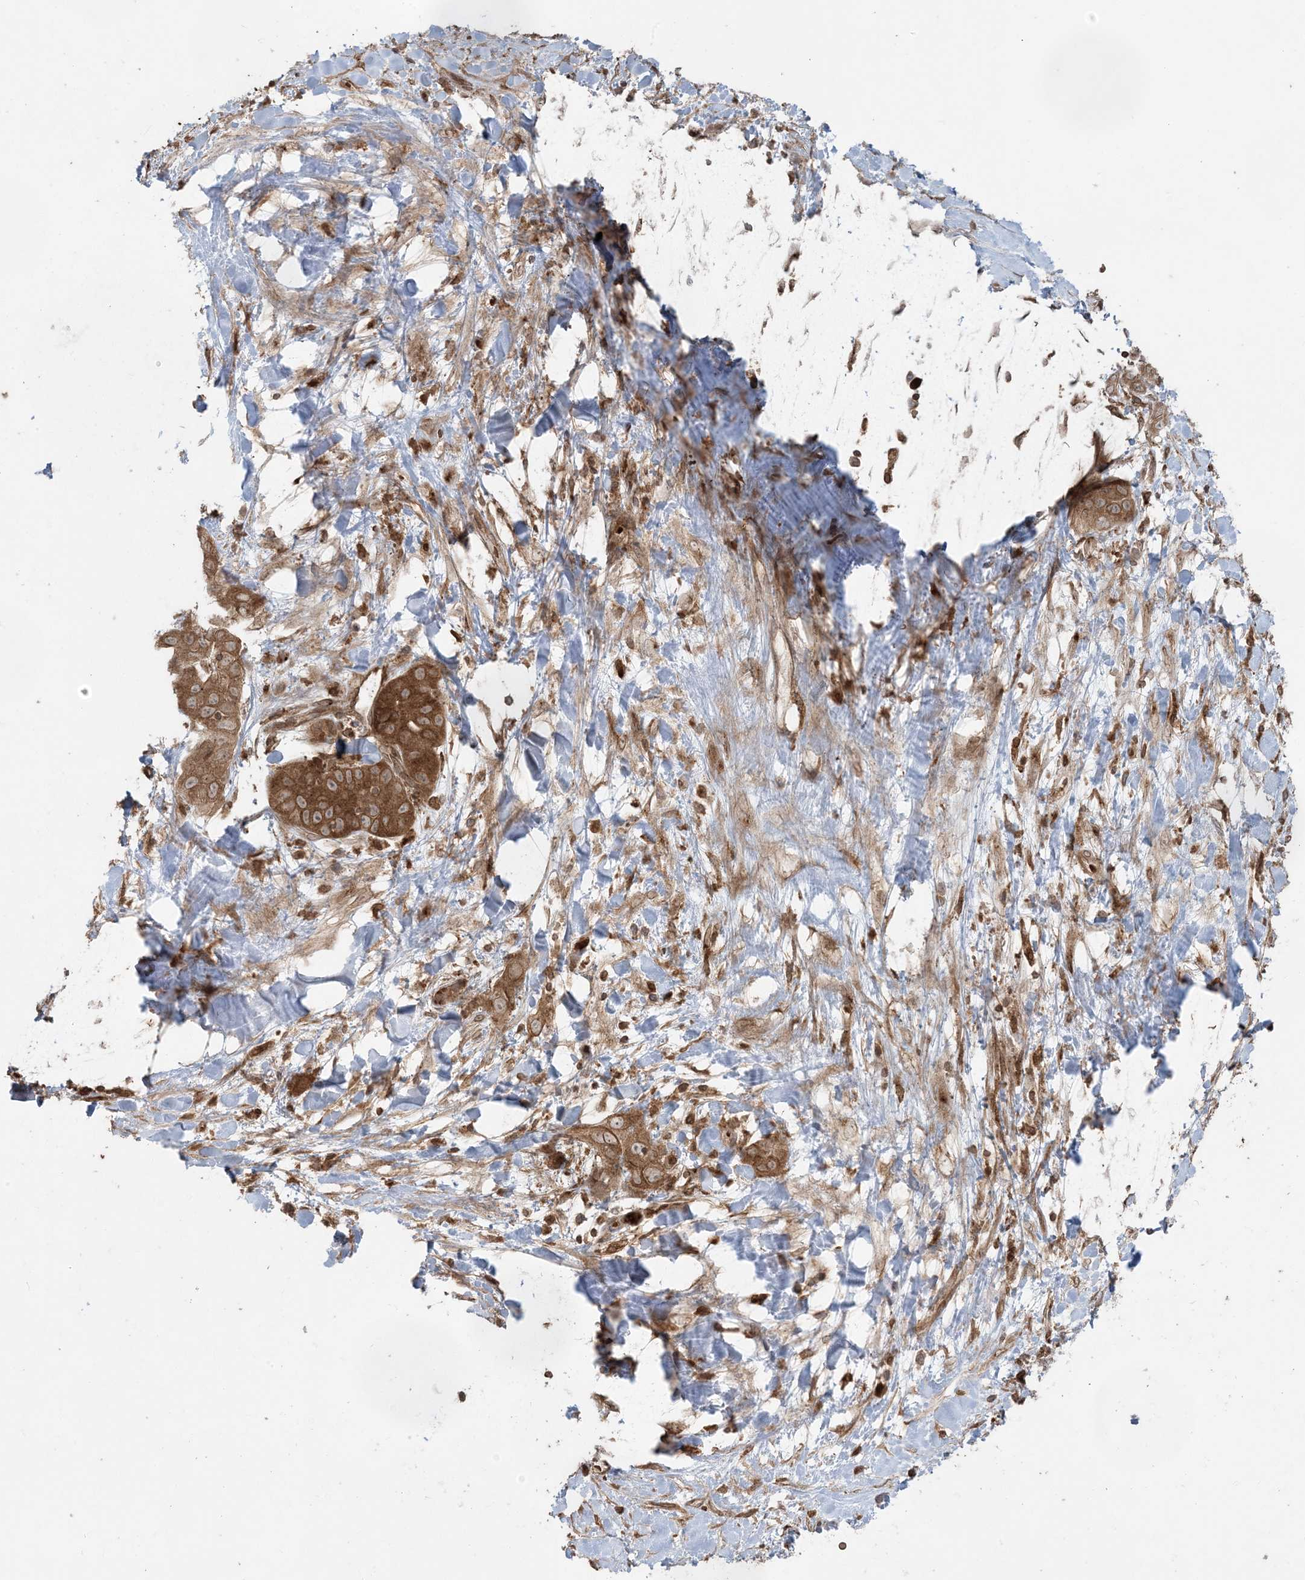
{"staining": {"intensity": "moderate", "quantity": ">75%", "location": "cytoplasmic/membranous"}, "tissue": "liver cancer", "cell_type": "Tumor cells", "image_type": "cancer", "snomed": [{"axis": "morphology", "description": "Cholangiocarcinoma"}, {"axis": "topography", "description": "Liver"}], "caption": "IHC staining of liver cancer (cholangiocarcinoma), which demonstrates medium levels of moderate cytoplasmic/membranous expression in approximately >75% of tumor cells indicating moderate cytoplasmic/membranous protein expression. The staining was performed using DAB (brown) for protein detection and nuclei were counterstained in hematoxylin (blue).", "gene": "DDX19B", "patient": {"sex": "female", "age": 52}}